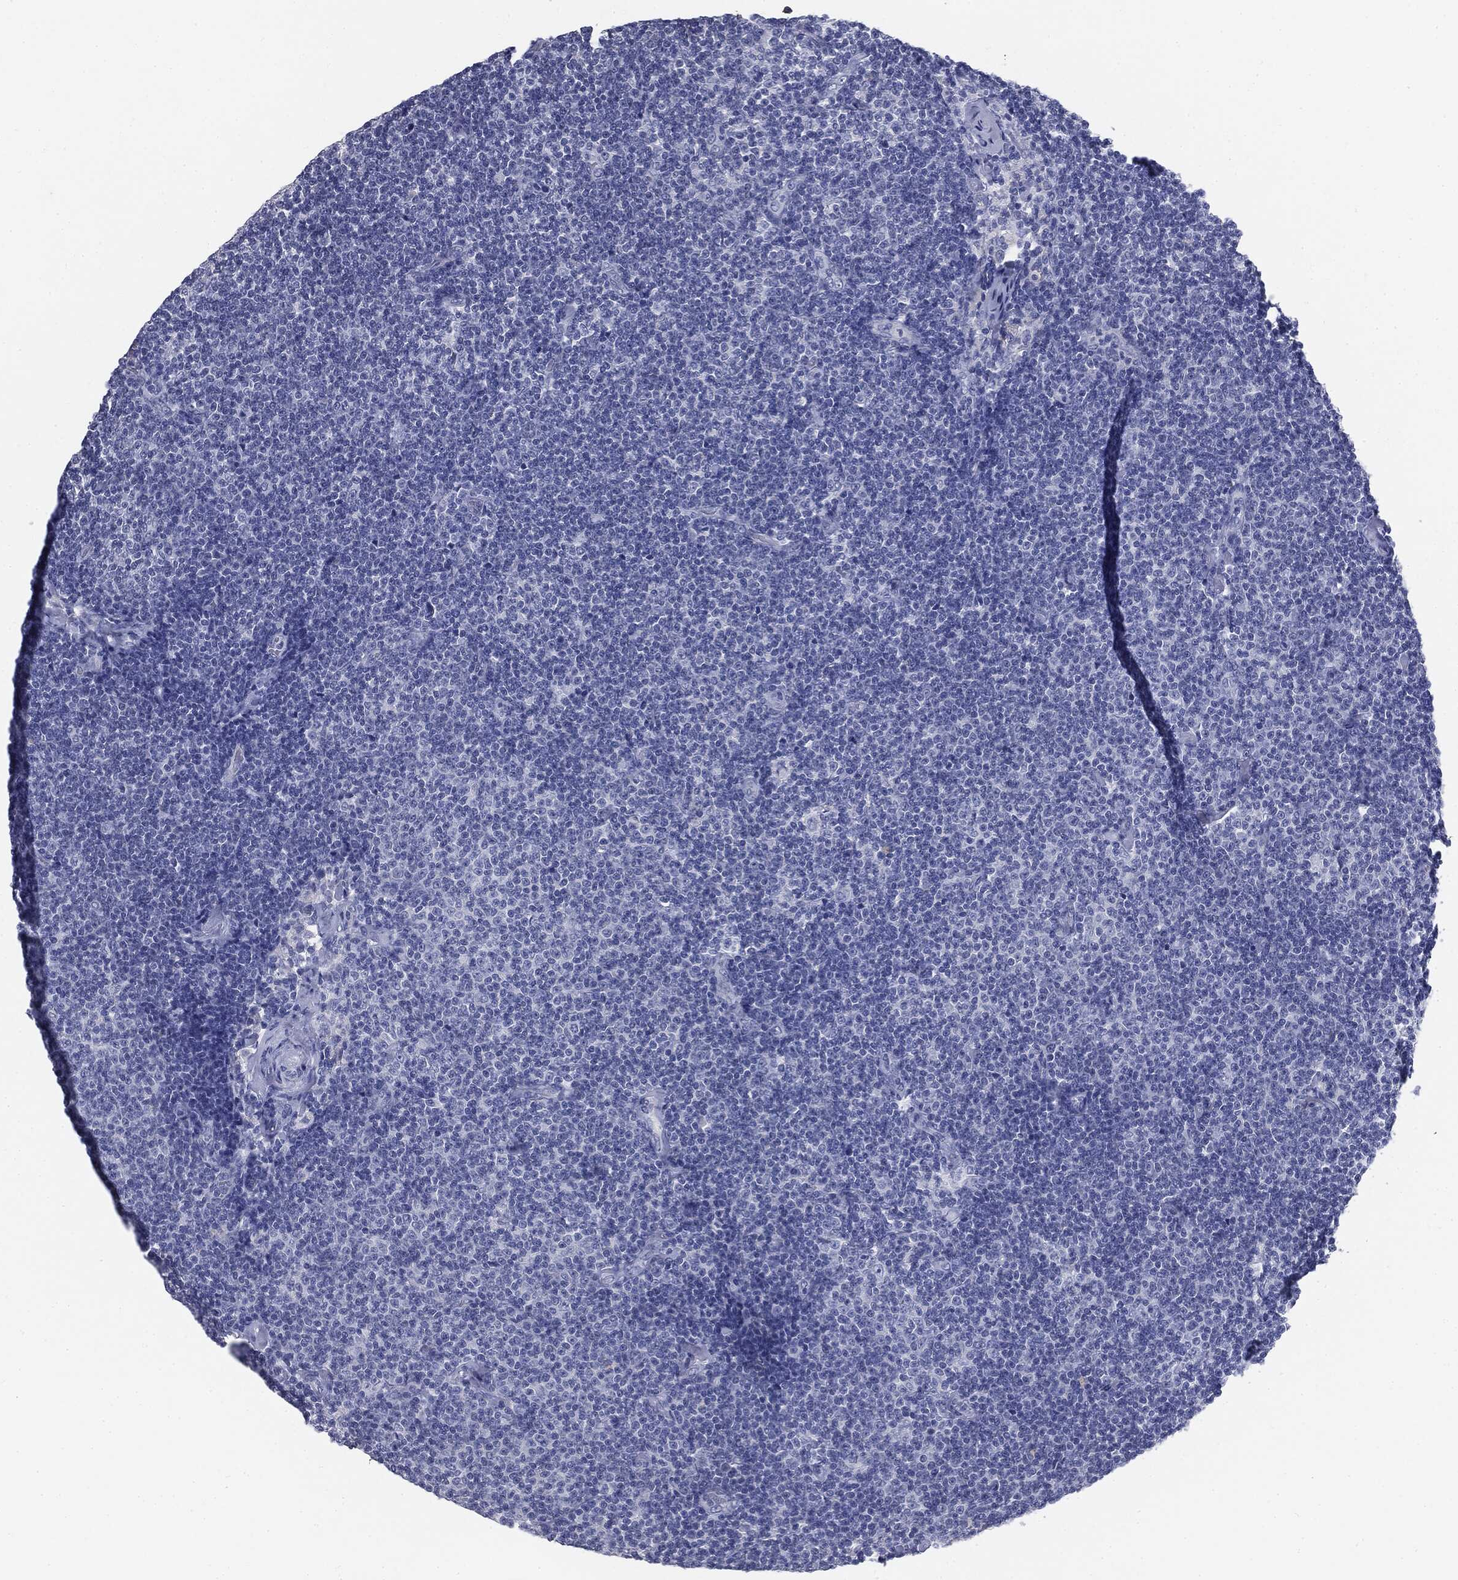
{"staining": {"intensity": "negative", "quantity": "none", "location": "none"}, "tissue": "lymphoma", "cell_type": "Tumor cells", "image_type": "cancer", "snomed": [{"axis": "morphology", "description": "Malignant lymphoma, non-Hodgkin's type, Low grade"}, {"axis": "topography", "description": "Lymph node"}], "caption": "Immunohistochemical staining of human malignant lymphoma, non-Hodgkin's type (low-grade) exhibits no significant staining in tumor cells.", "gene": "MUC1", "patient": {"sex": "male", "age": 81}}